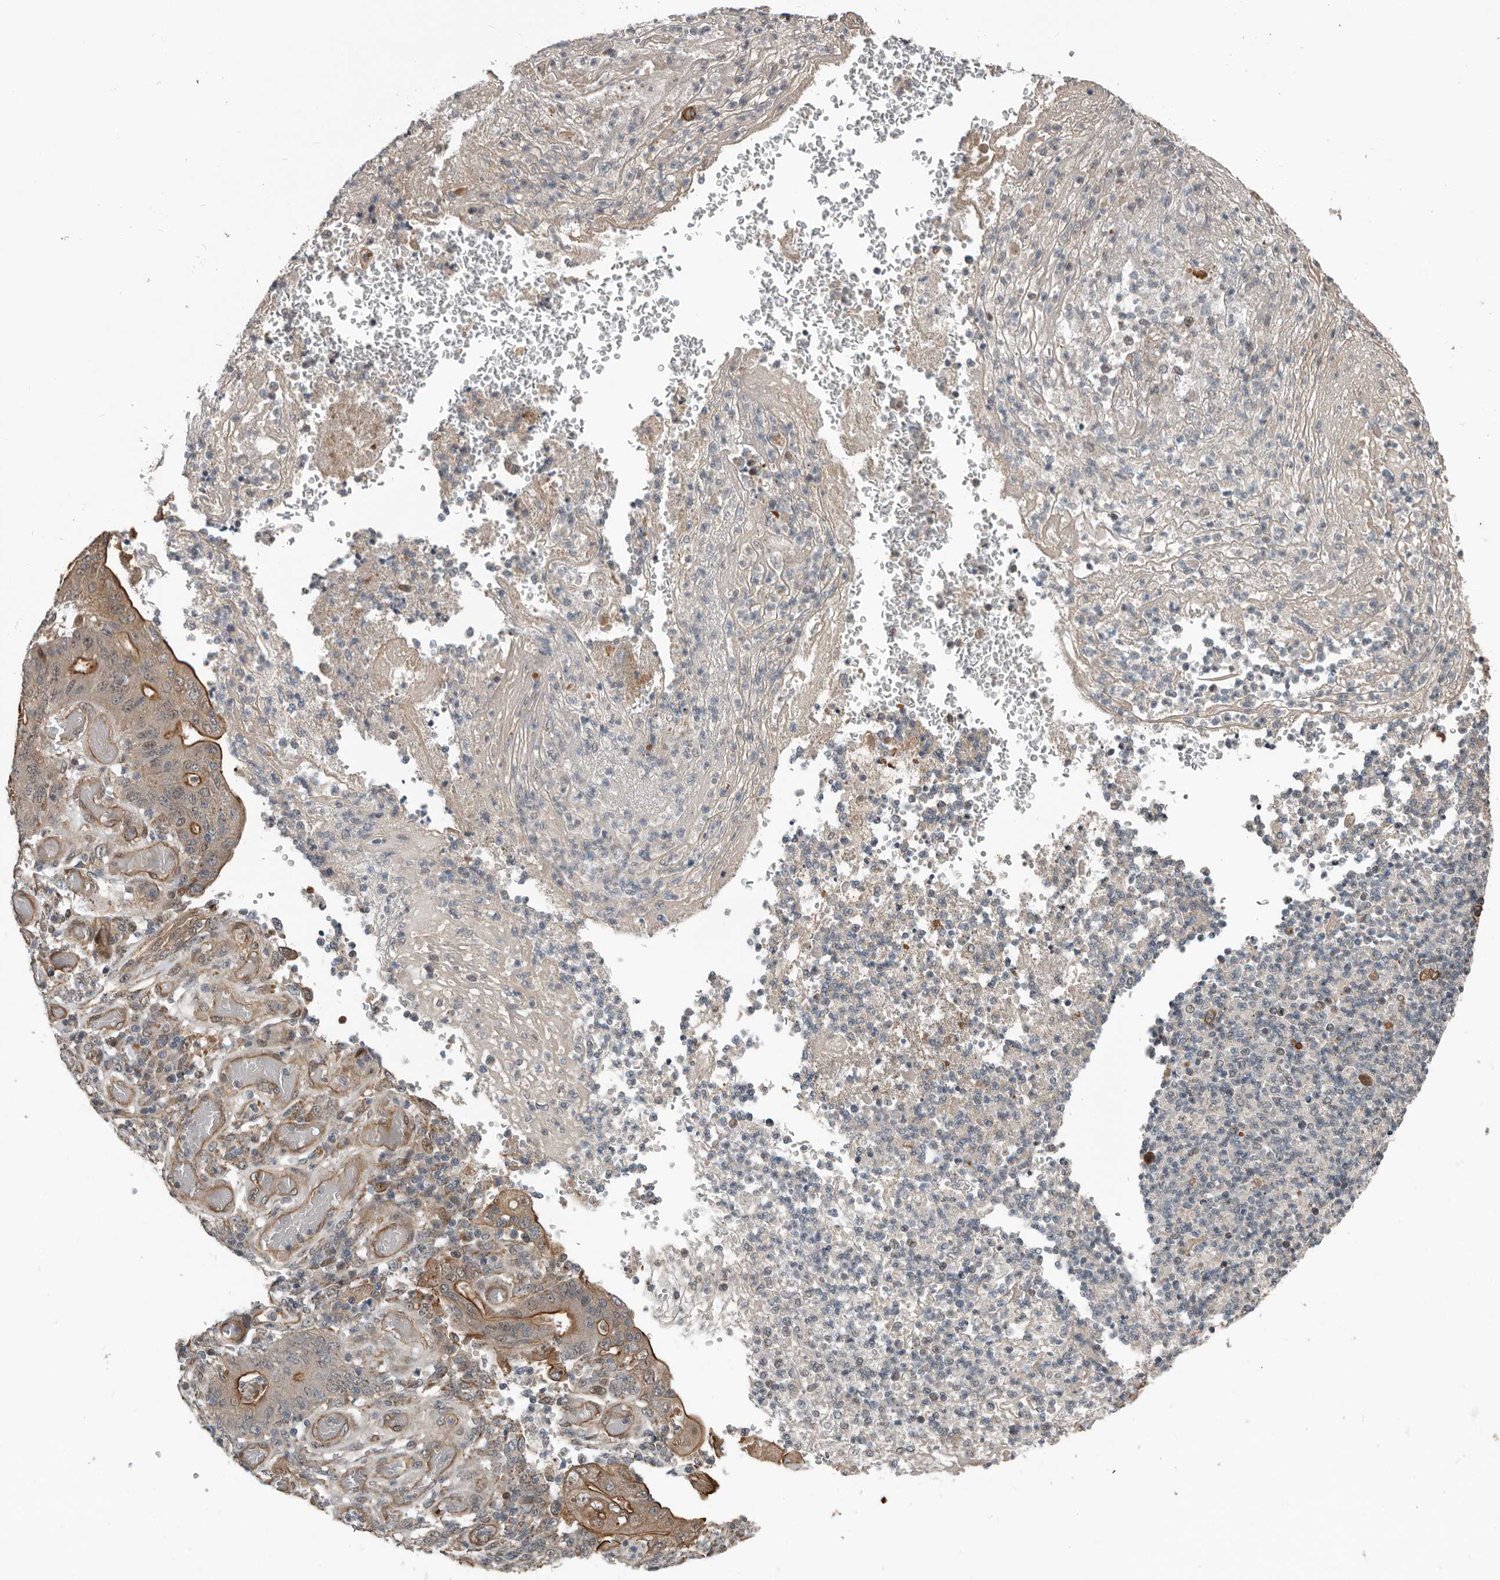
{"staining": {"intensity": "moderate", "quantity": "25%-75%", "location": "cytoplasmic/membranous"}, "tissue": "stomach cancer", "cell_type": "Tumor cells", "image_type": "cancer", "snomed": [{"axis": "morphology", "description": "Adenocarcinoma, NOS"}, {"axis": "topography", "description": "Stomach"}], "caption": "There is medium levels of moderate cytoplasmic/membranous staining in tumor cells of stomach adenocarcinoma, as demonstrated by immunohistochemical staining (brown color).", "gene": "YOD1", "patient": {"sex": "female", "age": 73}}